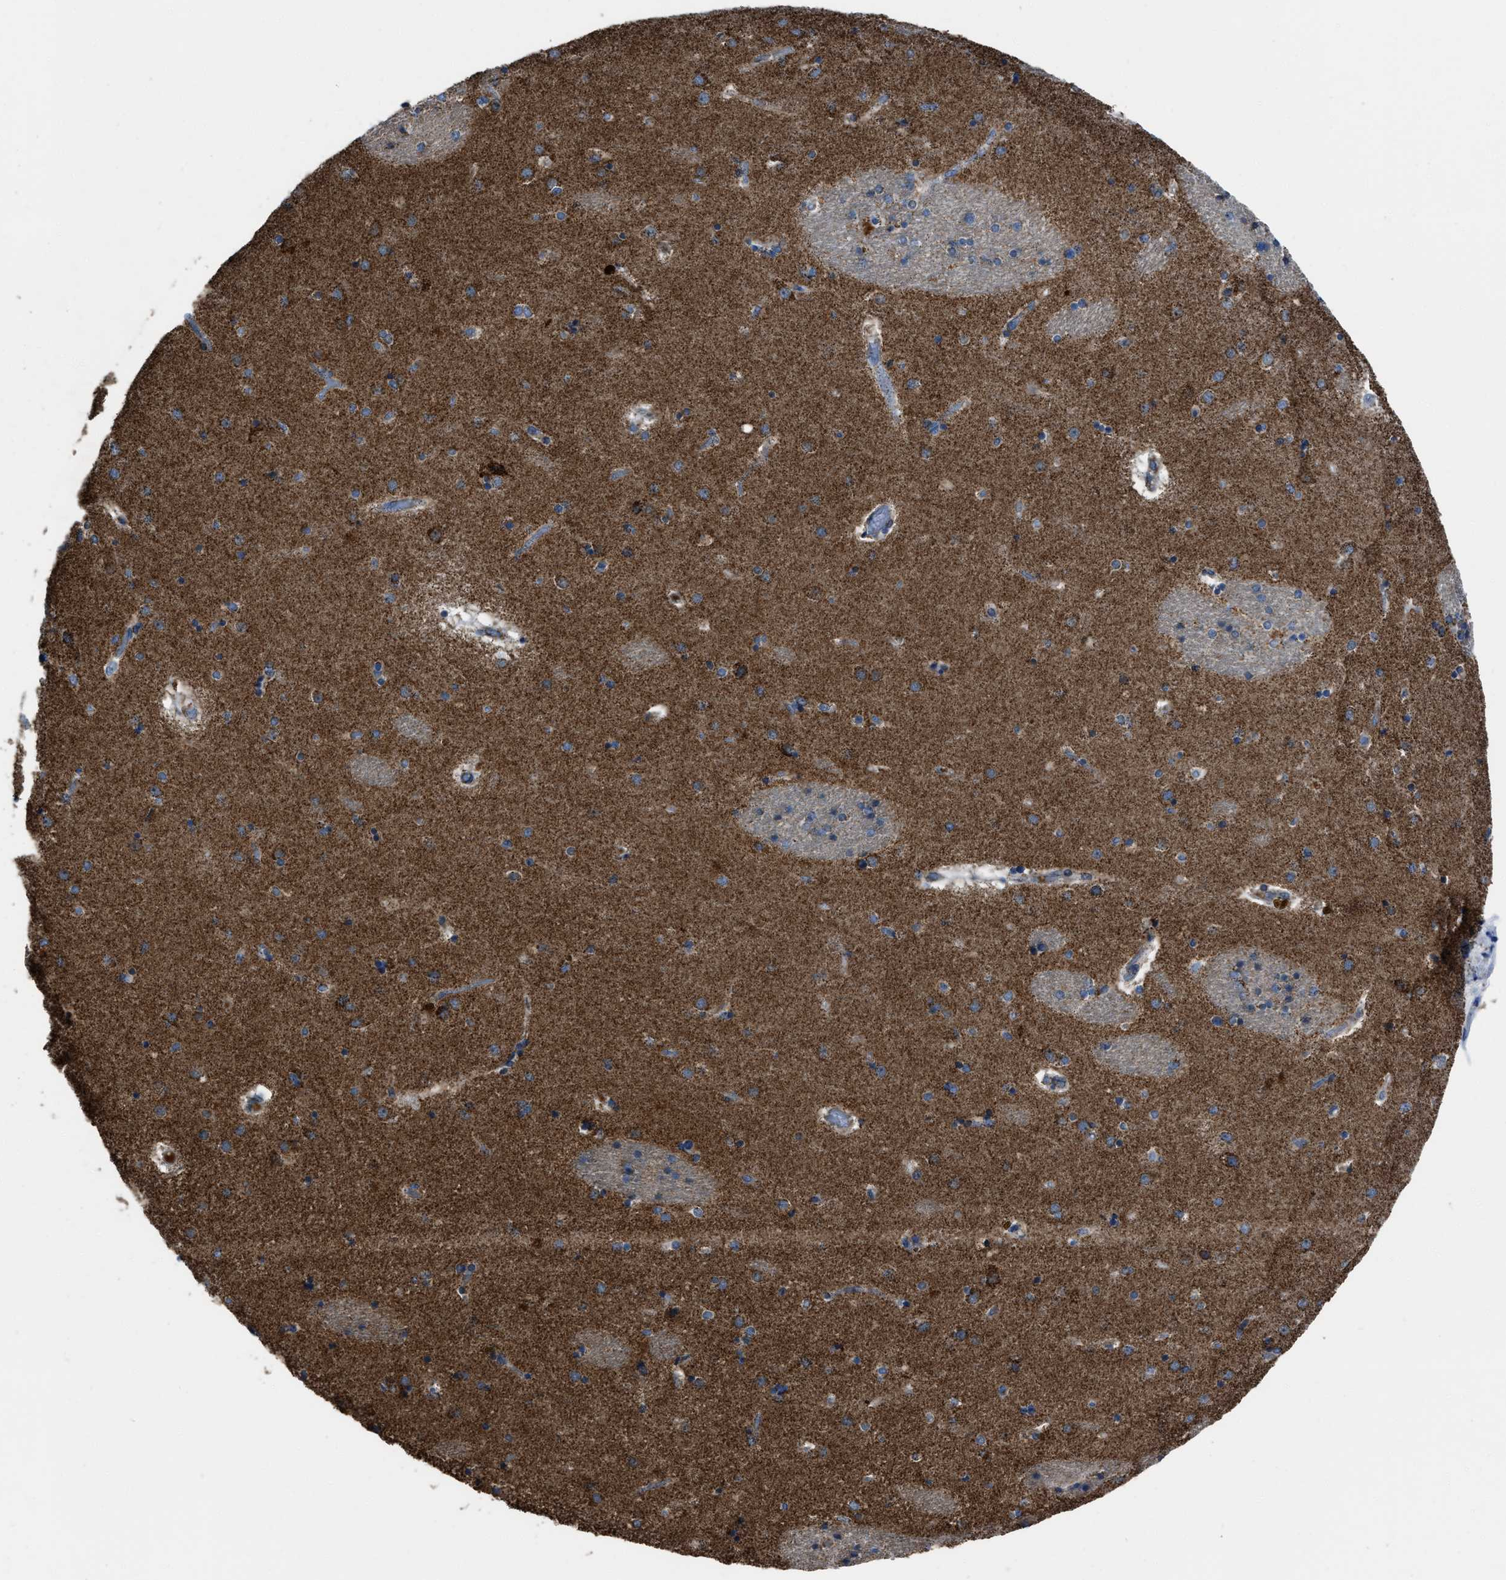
{"staining": {"intensity": "strong", "quantity": ">75%", "location": "cytoplasmic/membranous"}, "tissue": "caudate", "cell_type": "Glial cells", "image_type": "normal", "snomed": [{"axis": "morphology", "description": "Normal tissue, NOS"}, {"axis": "topography", "description": "Lateral ventricle wall"}], "caption": "The immunohistochemical stain highlights strong cytoplasmic/membranous staining in glial cells of unremarkable caudate. (DAB = brown stain, brightfield microscopy at high magnification).", "gene": "NSD3", "patient": {"sex": "male", "age": 70}}